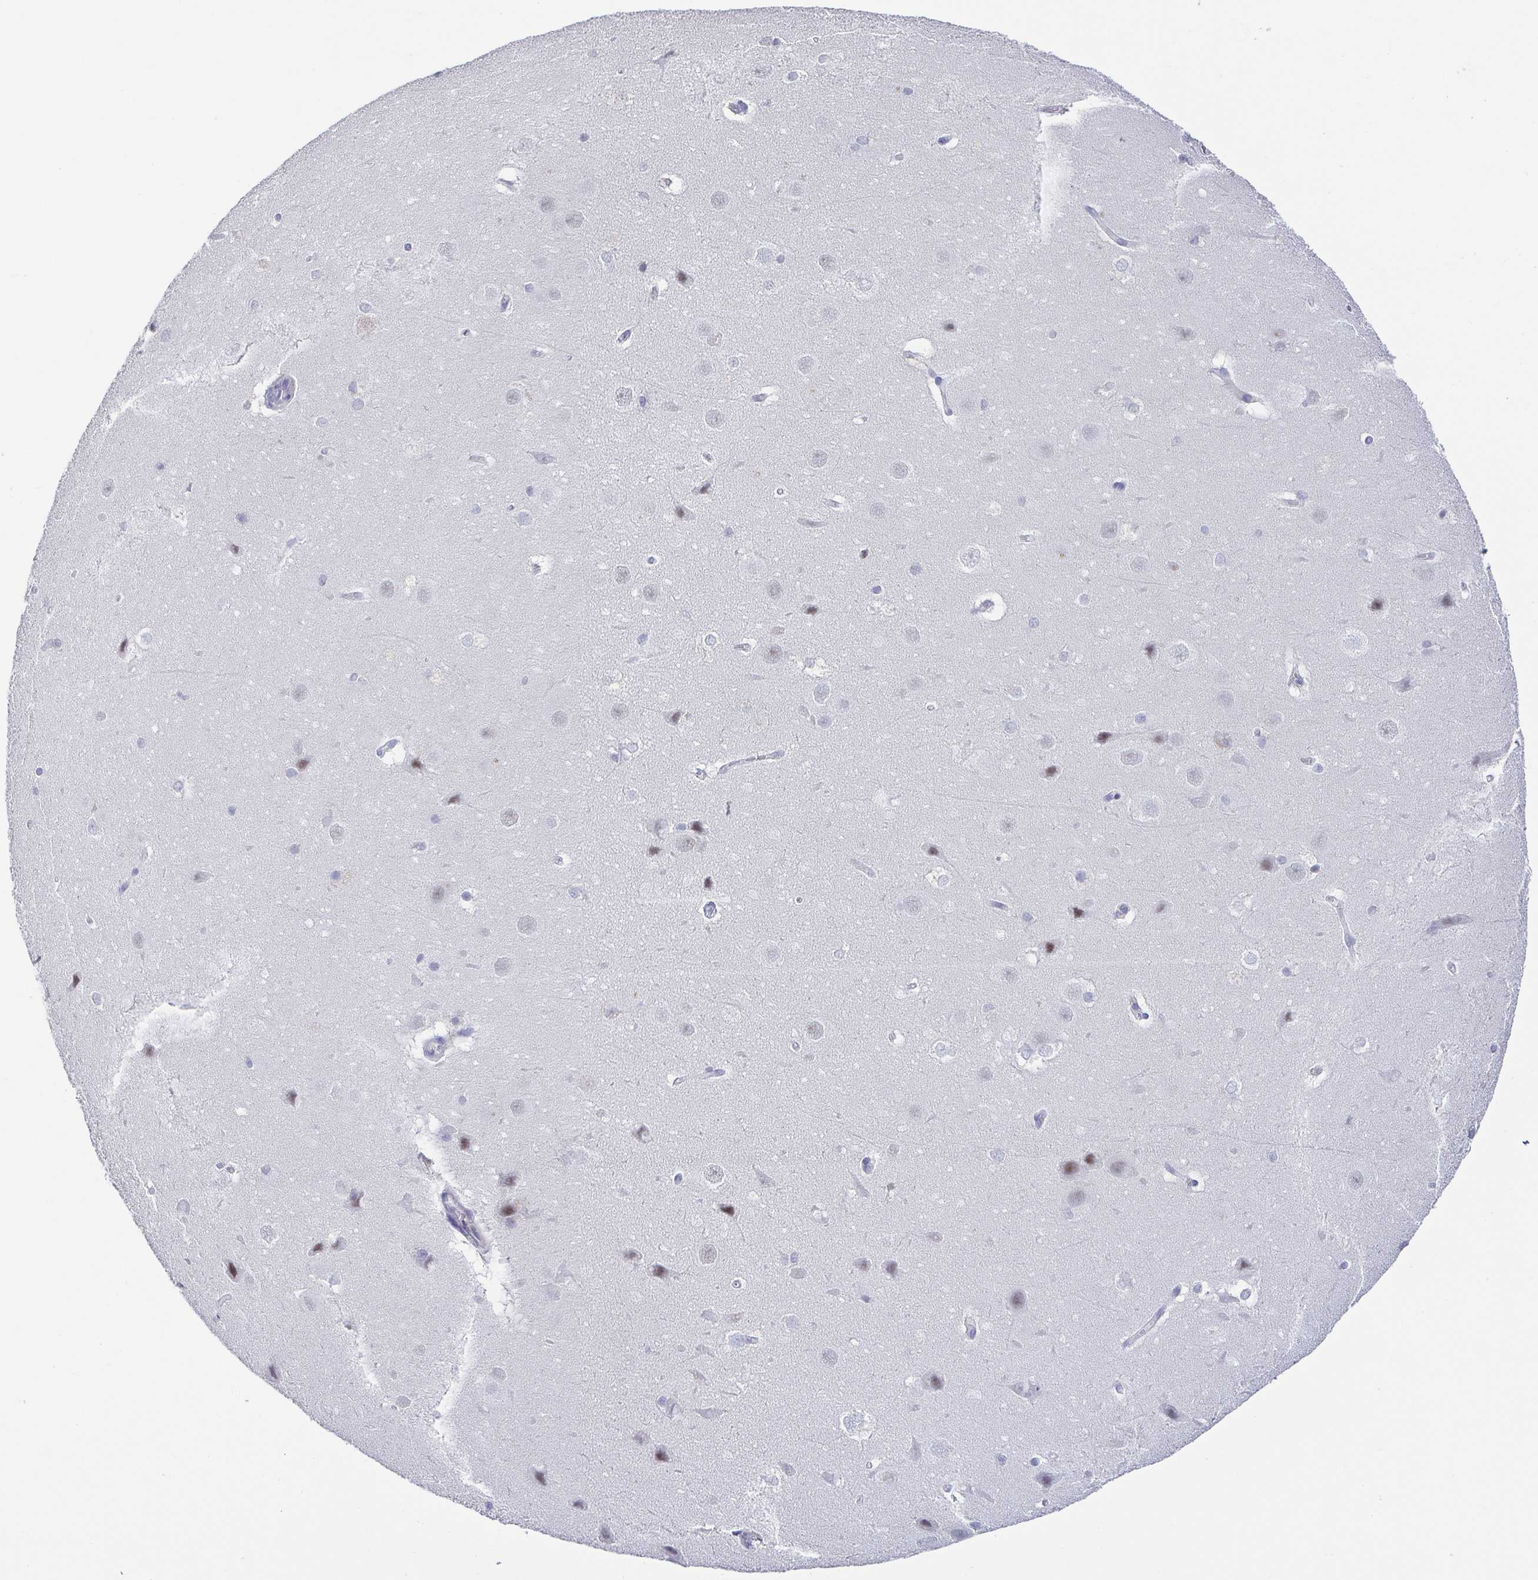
{"staining": {"intensity": "moderate", "quantity": "<25%", "location": "cytoplasmic/membranous"}, "tissue": "hippocampus", "cell_type": "Glial cells", "image_type": "normal", "snomed": [{"axis": "morphology", "description": "Normal tissue, NOS"}, {"axis": "topography", "description": "Cerebral cortex"}, {"axis": "topography", "description": "Hippocampus"}], "caption": "Hippocampus stained with immunohistochemistry shows moderate cytoplasmic/membranous positivity in about <25% of glial cells. (DAB = brown stain, brightfield microscopy at high magnification).", "gene": "RNASE7", "patient": {"sex": "female", "age": 19}}